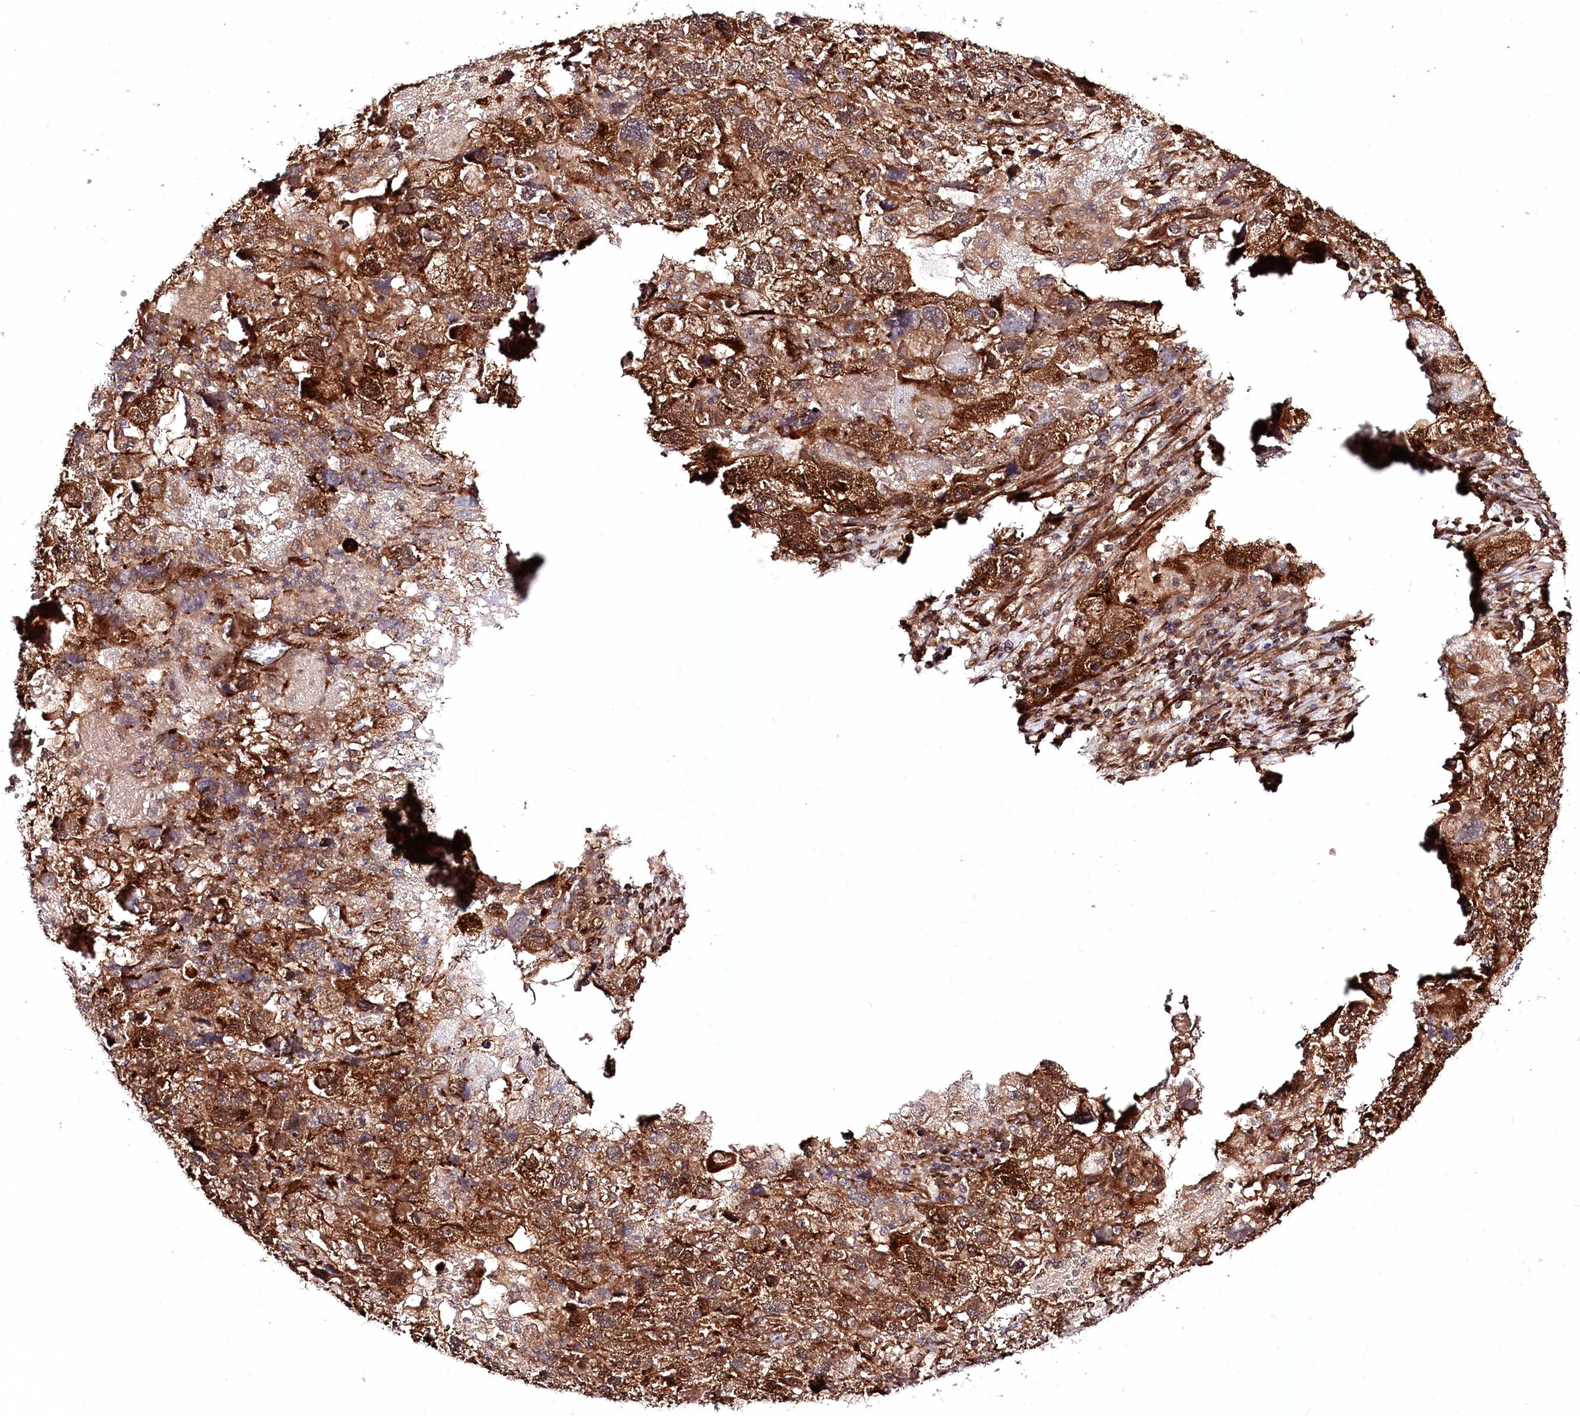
{"staining": {"intensity": "strong", "quantity": ">75%", "location": "cytoplasmic/membranous"}, "tissue": "endometrial cancer", "cell_type": "Tumor cells", "image_type": "cancer", "snomed": [{"axis": "morphology", "description": "Adenocarcinoma, NOS"}, {"axis": "topography", "description": "Endometrium"}], "caption": "Protein staining by immunohistochemistry (IHC) shows strong cytoplasmic/membranous staining in approximately >75% of tumor cells in endometrial adenocarcinoma. The staining was performed using DAB to visualize the protein expression in brown, while the nuclei were stained in blue with hematoxylin (Magnification: 20x).", "gene": "REXO2", "patient": {"sex": "female", "age": 49}}